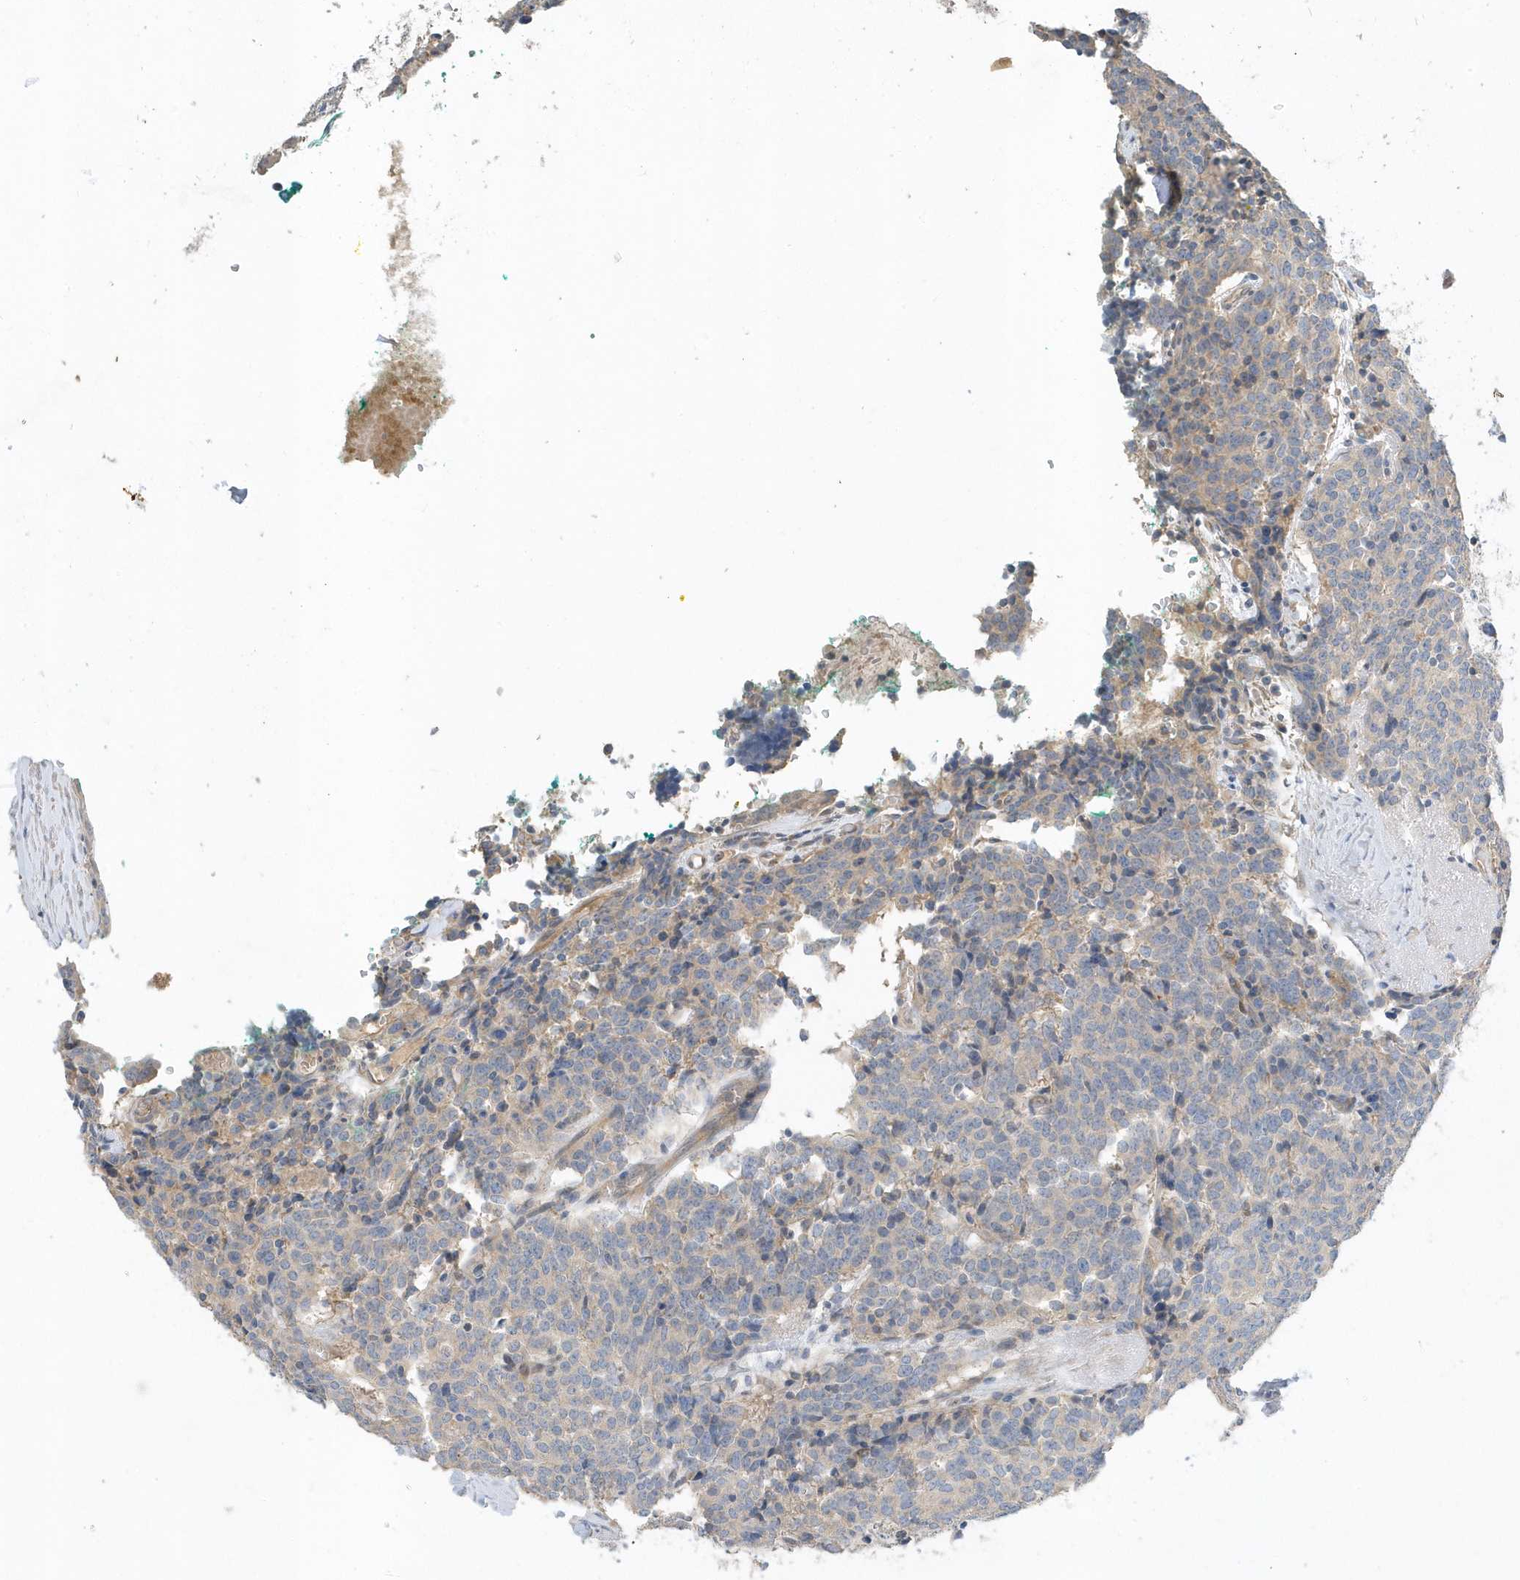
{"staining": {"intensity": "negative", "quantity": "none", "location": "none"}, "tissue": "carcinoid", "cell_type": "Tumor cells", "image_type": "cancer", "snomed": [{"axis": "morphology", "description": "Carcinoid, malignant, NOS"}, {"axis": "topography", "description": "Lung"}], "caption": "Carcinoid stained for a protein using IHC reveals no positivity tumor cells.", "gene": "USP53", "patient": {"sex": "female", "age": 46}}